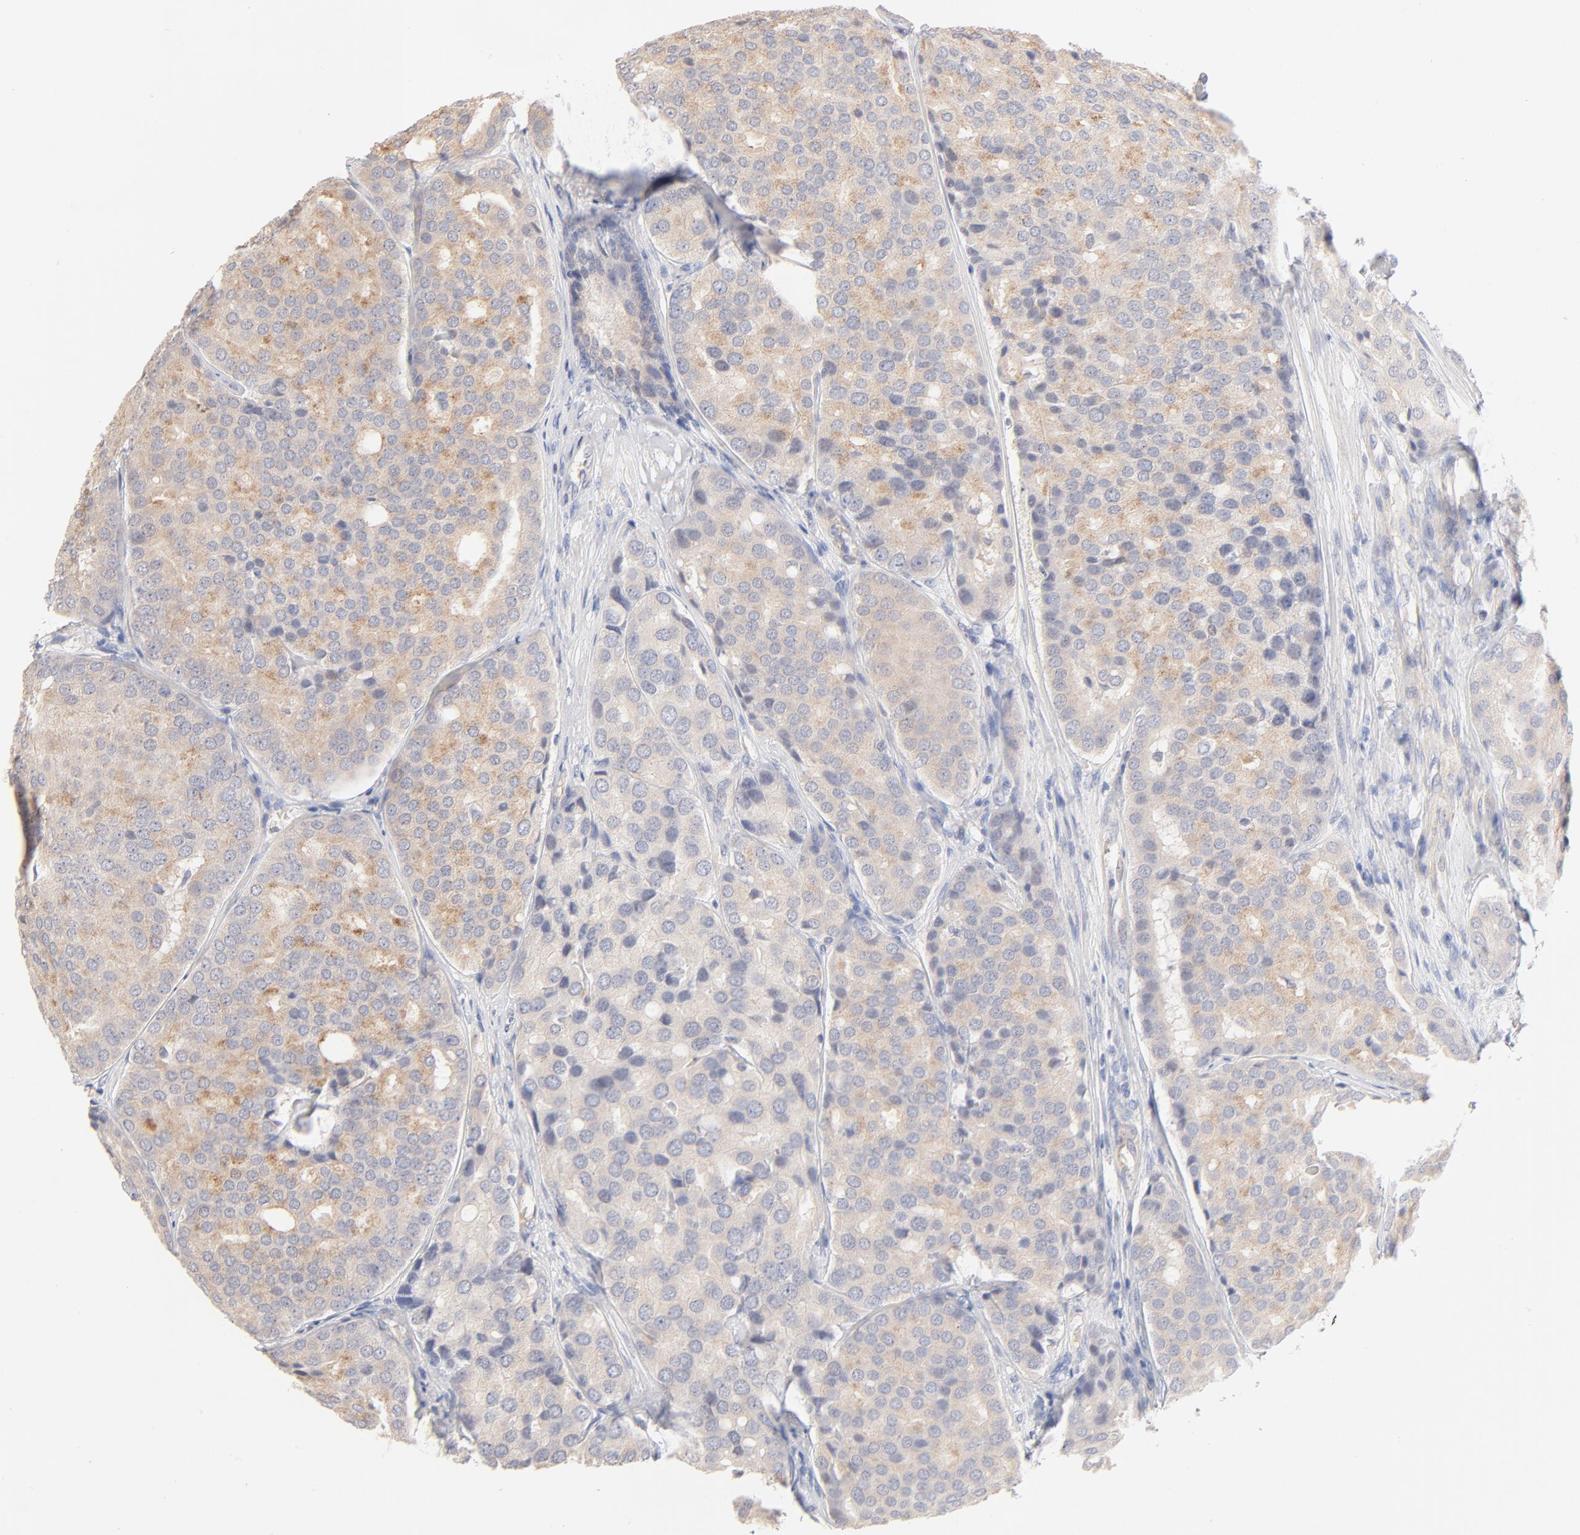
{"staining": {"intensity": "weak", "quantity": ">75%", "location": "cytoplasmic/membranous"}, "tissue": "prostate cancer", "cell_type": "Tumor cells", "image_type": "cancer", "snomed": [{"axis": "morphology", "description": "Adenocarcinoma, High grade"}, {"axis": "topography", "description": "Prostate"}], "caption": "DAB (3,3'-diaminobenzidine) immunohistochemical staining of human prostate cancer (high-grade adenocarcinoma) displays weak cytoplasmic/membranous protein positivity in approximately >75% of tumor cells.", "gene": "SPTB", "patient": {"sex": "male", "age": 64}}